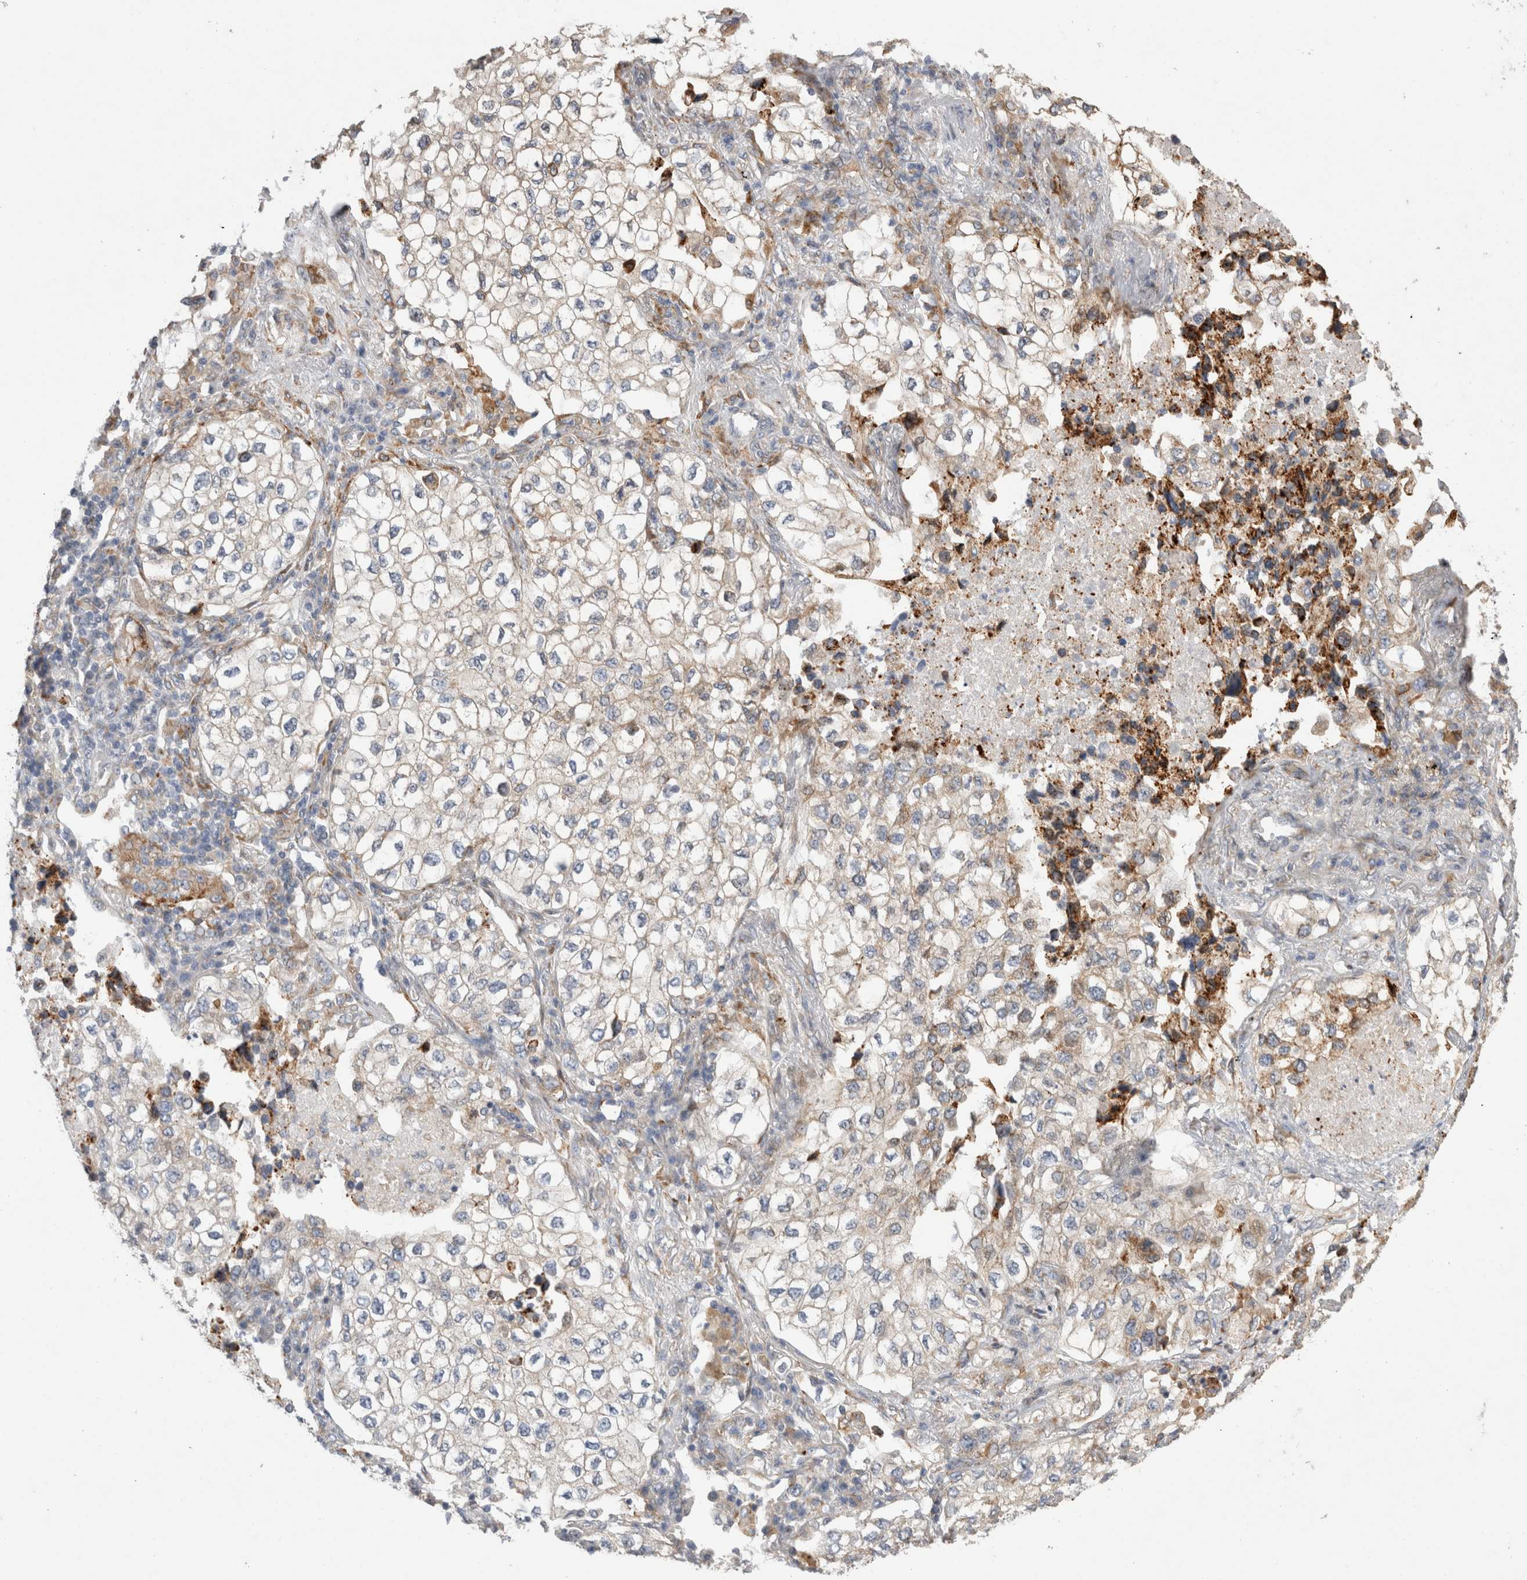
{"staining": {"intensity": "moderate", "quantity": "<25%", "location": "cytoplasmic/membranous"}, "tissue": "lung cancer", "cell_type": "Tumor cells", "image_type": "cancer", "snomed": [{"axis": "morphology", "description": "Adenocarcinoma, NOS"}, {"axis": "topography", "description": "Lung"}], "caption": "Immunohistochemistry (IHC) photomicrograph of neoplastic tissue: lung cancer stained using immunohistochemistry (IHC) shows low levels of moderate protein expression localized specifically in the cytoplasmic/membranous of tumor cells, appearing as a cytoplasmic/membranous brown color.", "gene": "TRMT9B", "patient": {"sex": "male", "age": 63}}